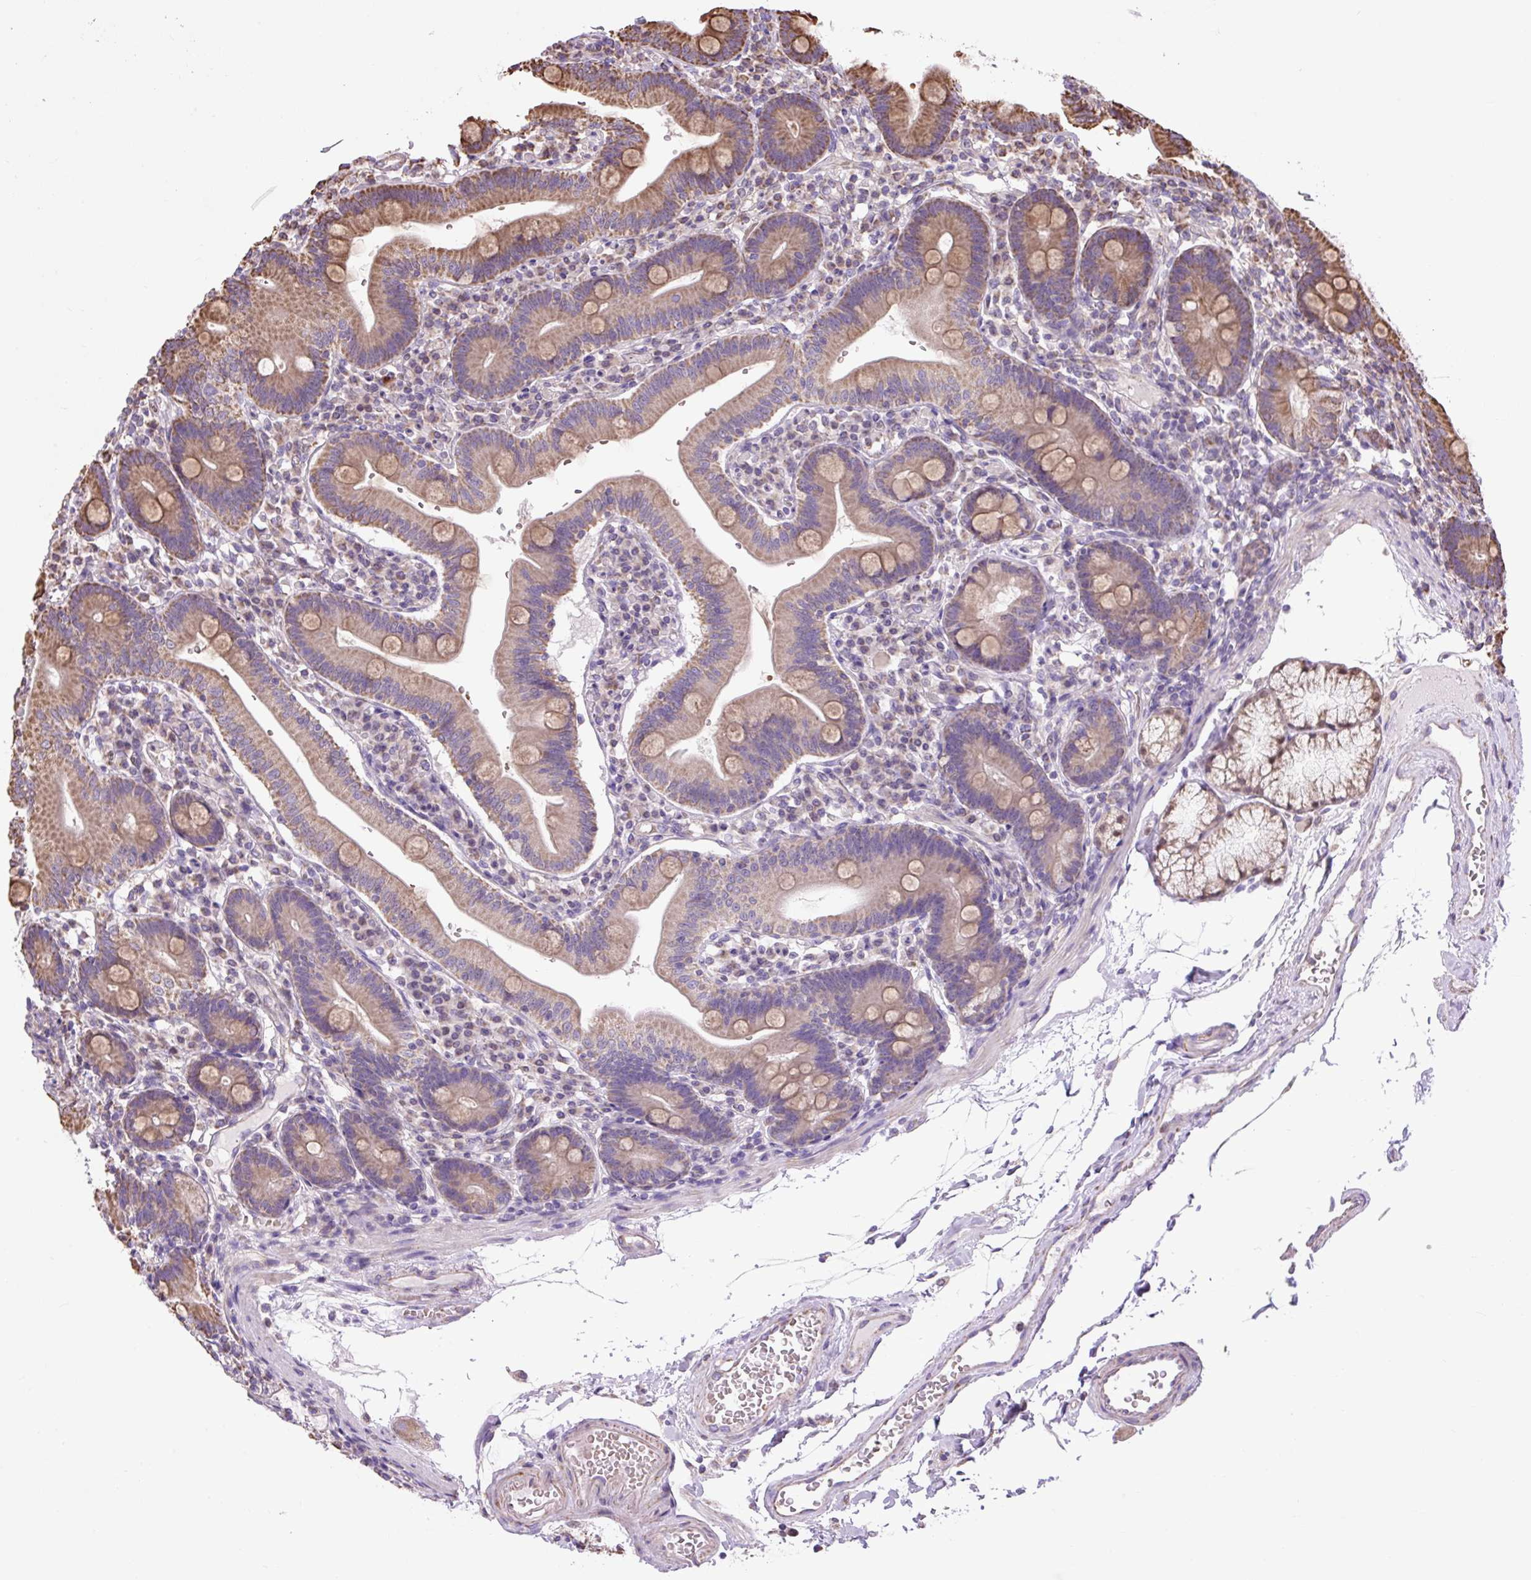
{"staining": {"intensity": "moderate", "quantity": ">75%", "location": "cytoplasmic/membranous"}, "tissue": "duodenum", "cell_type": "Glandular cells", "image_type": "normal", "snomed": [{"axis": "morphology", "description": "Normal tissue, NOS"}, {"axis": "topography", "description": "Duodenum"}], "caption": "Duodenum stained with IHC shows moderate cytoplasmic/membranous staining in approximately >75% of glandular cells.", "gene": "PLCG1", "patient": {"sex": "female", "age": 67}}